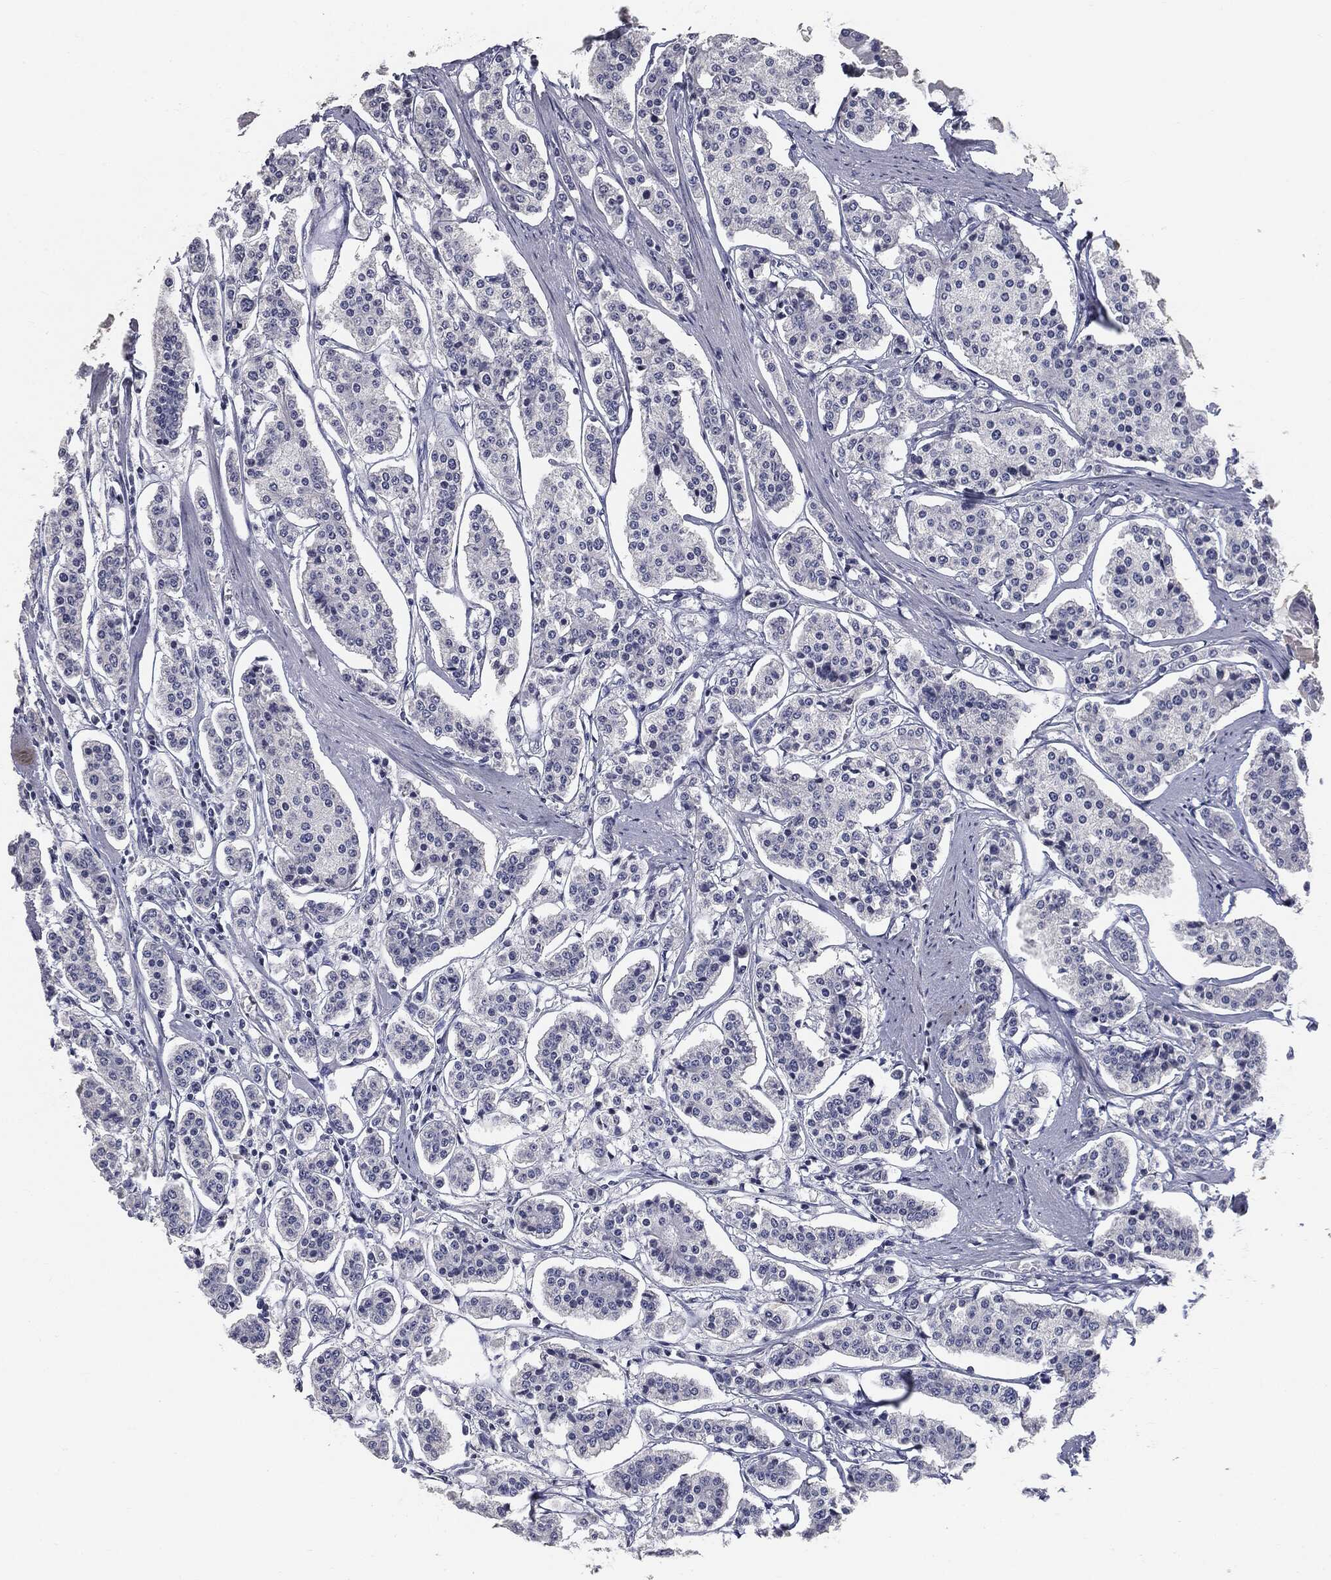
{"staining": {"intensity": "negative", "quantity": "none", "location": "none"}, "tissue": "carcinoid", "cell_type": "Tumor cells", "image_type": "cancer", "snomed": [{"axis": "morphology", "description": "Carcinoid, malignant, NOS"}, {"axis": "topography", "description": "Small intestine"}], "caption": "Carcinoid (malignant) was stained to show a protein in brown. There is no significant staining in tumor cells.", "gene": "AFP", "patient": {"sex": "female", "age": 65}}